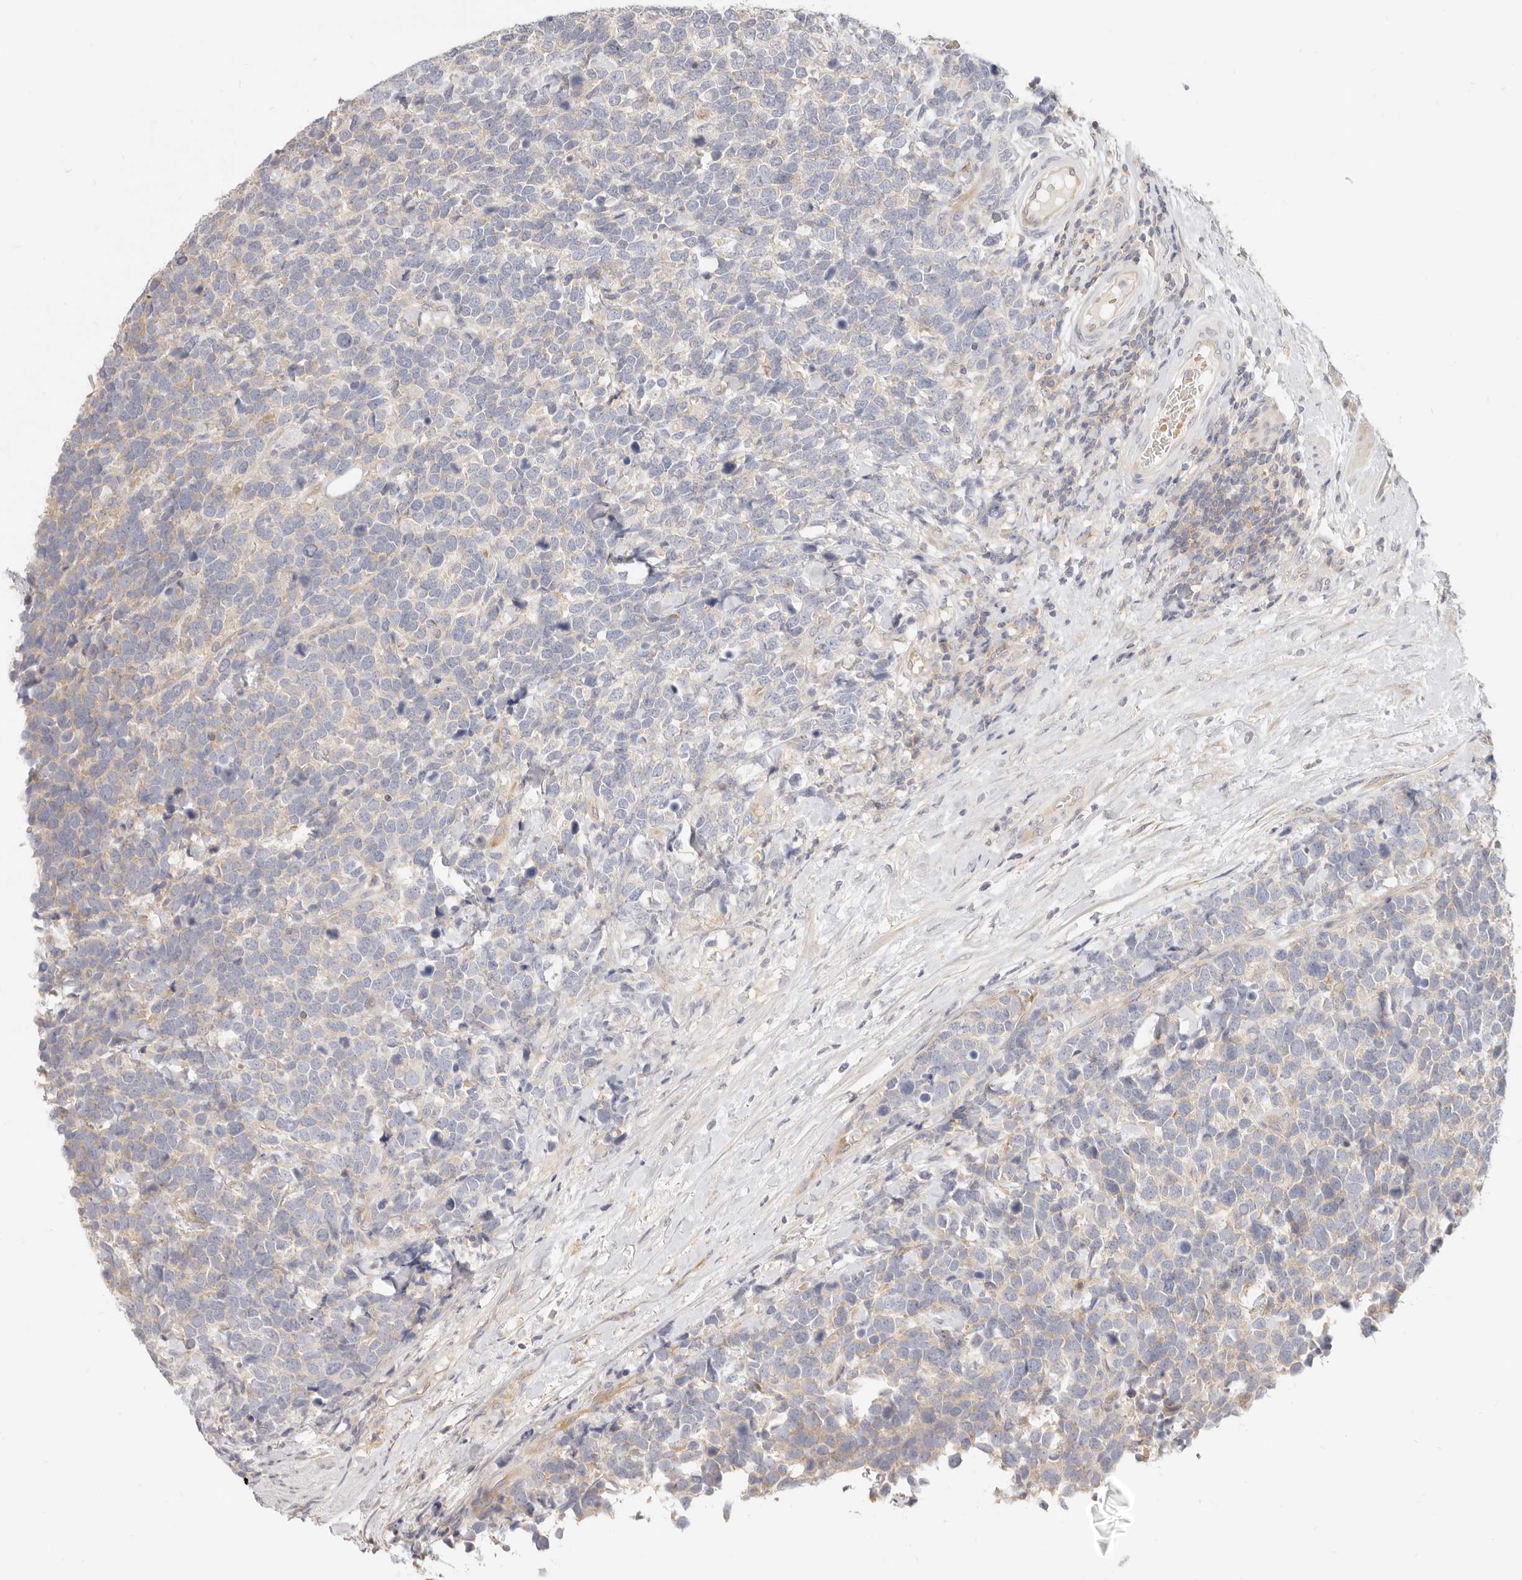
{"staining": {"intensity": "negative", "quantity": "none", "location": "none"}, "tissue": "urothelial cancer", "cell_type": "Tumor cells", "image_type": "cancer", "snomed": [{"axis": "morphology", "description": "Urothelial carcinoma, High grade"}, {"axis": "topography", "description": "Urinary bladder"}], "caption": "Photomicrograph shows no significant protein staining in tumor cells of high-grade urothelial carcinoma.", "gene": "LTB4R2", "patient": {"sex": "female", "age": 82}}